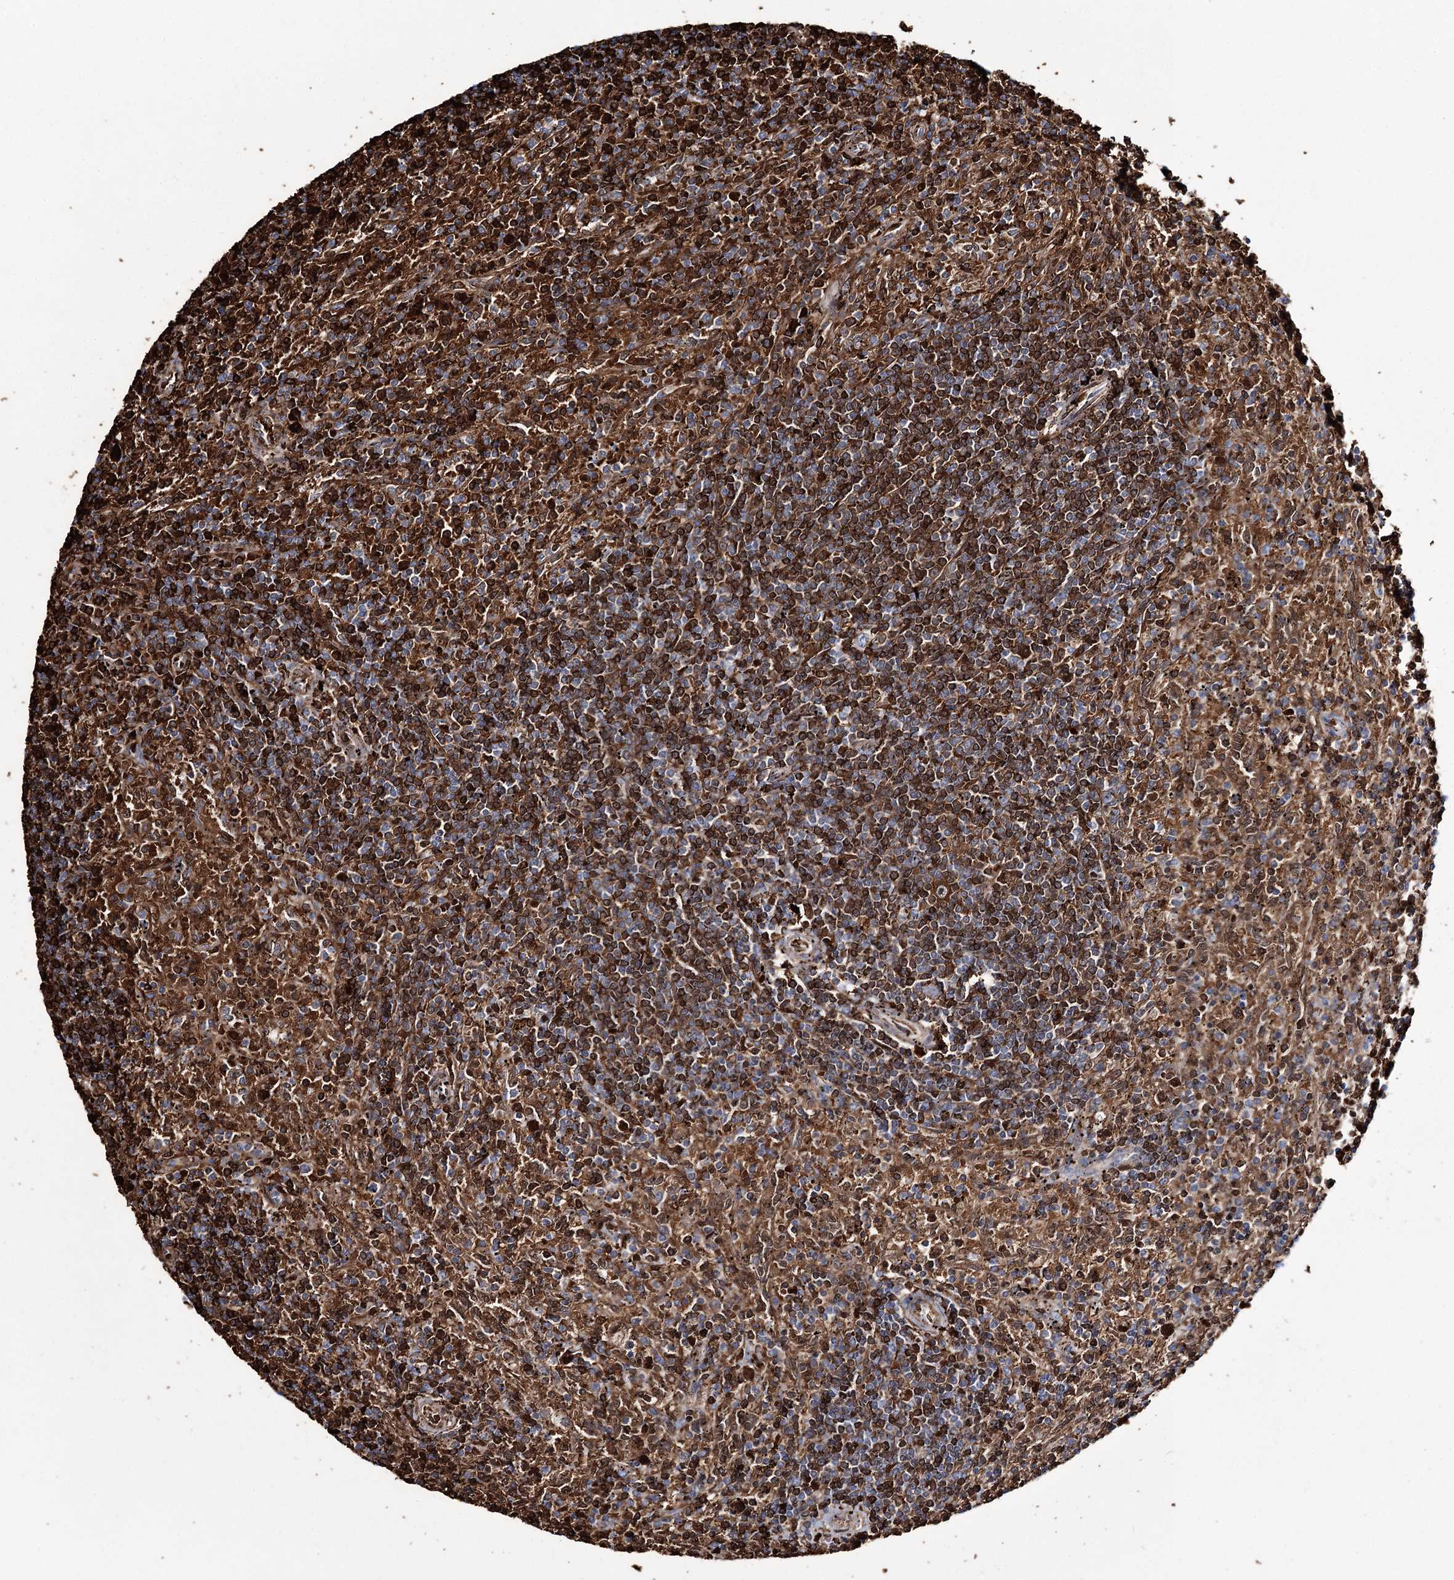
{"staining": {"intensity": "strong", "quantity": "25%-75%", "location": "cytoplasmic/membranous"}, "tissue": "lymphoma", "cell_type": "Tumor cells", "image_type": "cancer", "snomed": [{"axis": "morphology", "description": "Malignant lymphoma, non-Hodgkin's type, Low grade"}, {"axis": "topography", "description": "Spleen"}], "caption": "Malignant lymphoma, non-Hodgkin's type (low-grade) was stained to show a protein in brown. There is high levels of strong cytoplasmic/membranous expression in approximately 25%-75% of tumor cells.", "gene": "GBF1", "patient": {"sex": "male", "age": 76}}